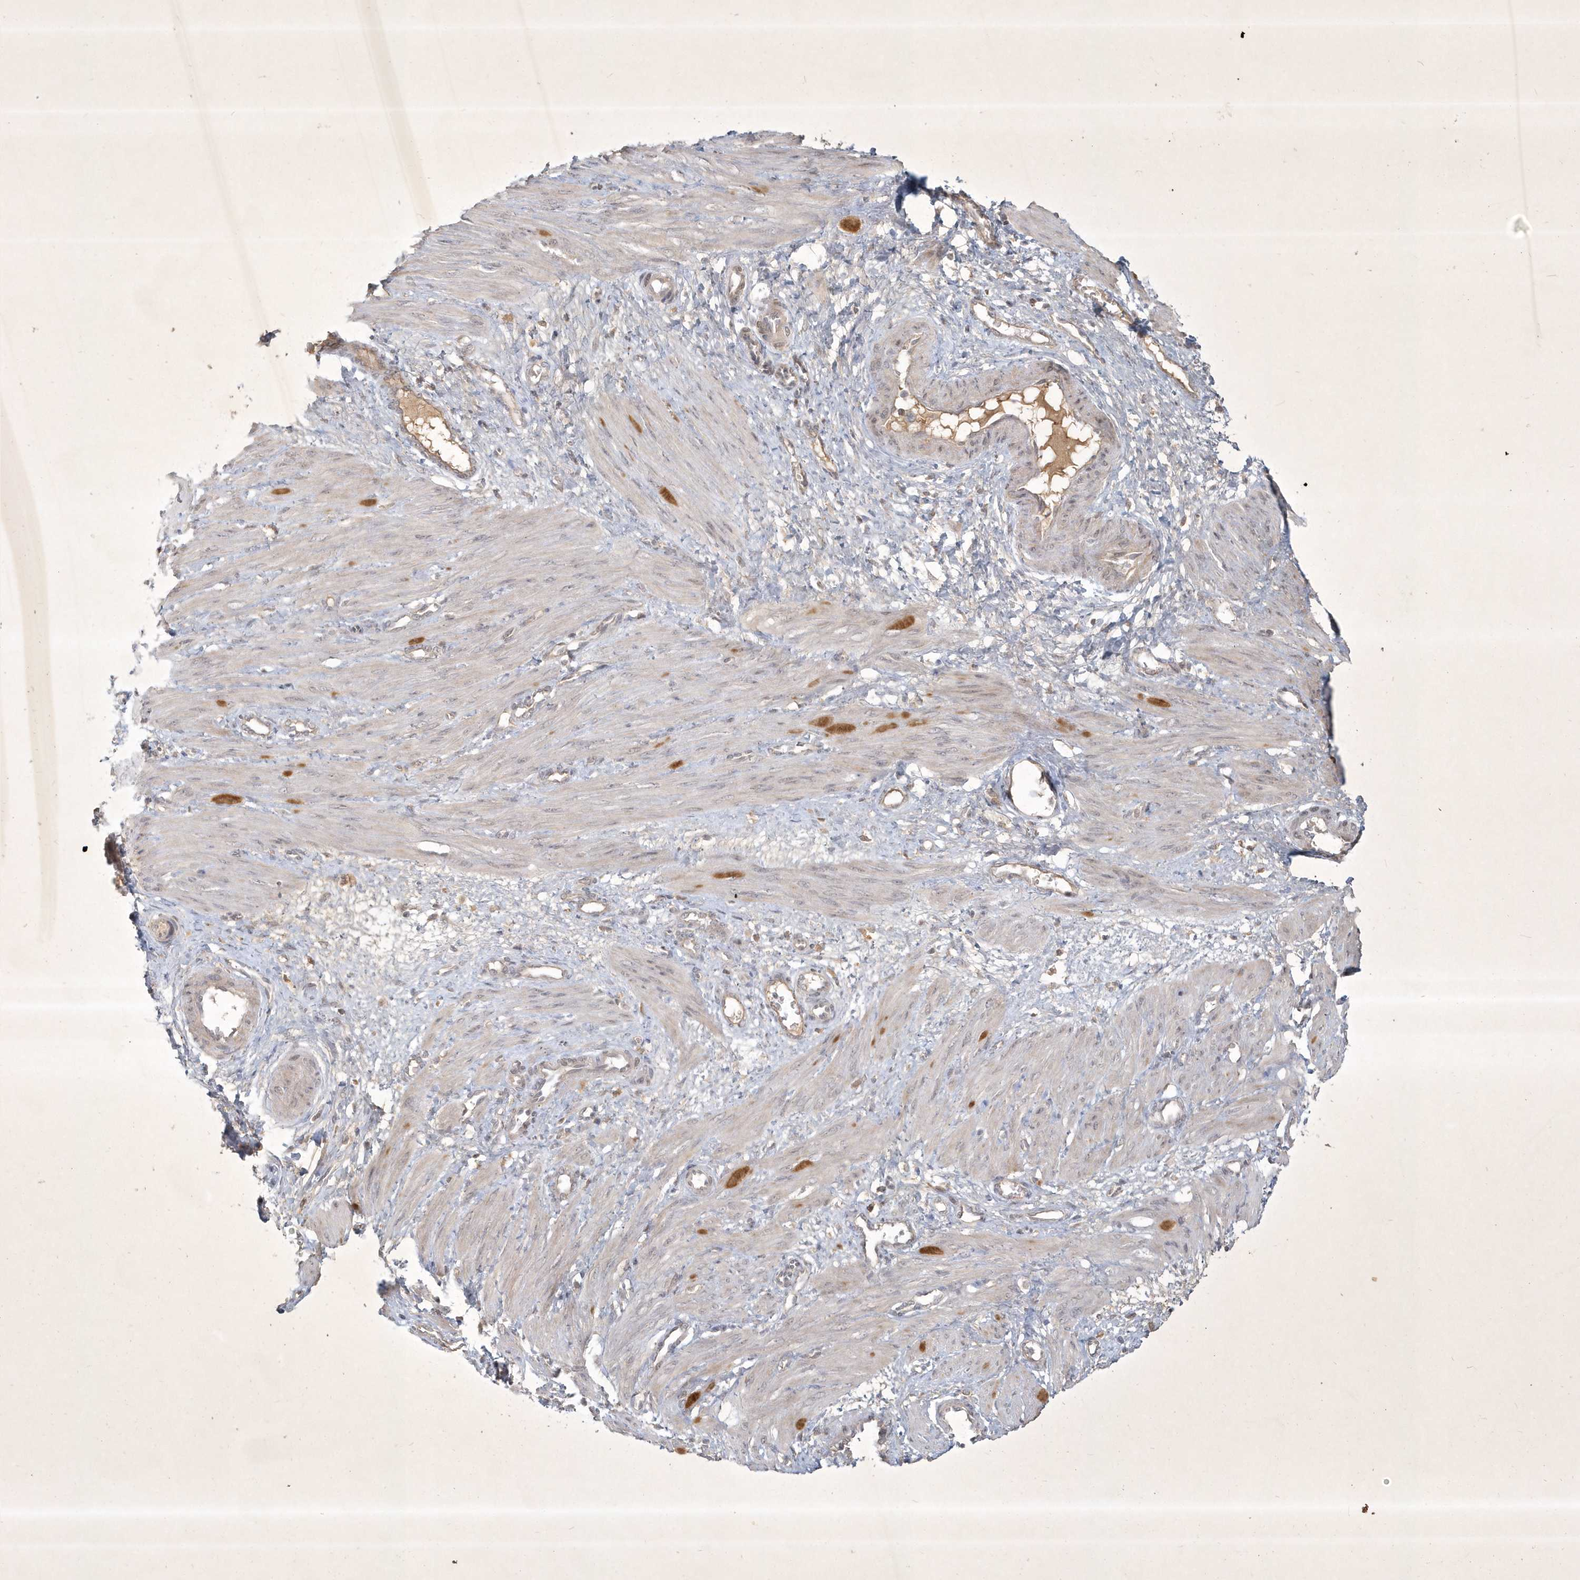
{"staining": {"intensity": "negative", "quantity": "none", "location": "none"}, "tissue": "smooth muscle", "cell_type": "Smooth muscle cells", "image_type": "normal", "snomed": [{"axis": "morphology", "description": "Normal tissue, NOS"}, {"axis": "topography", "description": "Endometrium"}], "caption": "Human smooth muscle stained for a protein using immunohistochemistry displays no expression in smooth muscle cells.", "gene": "BOD1L2", "patient": {"sex": "female", "age": 33}}